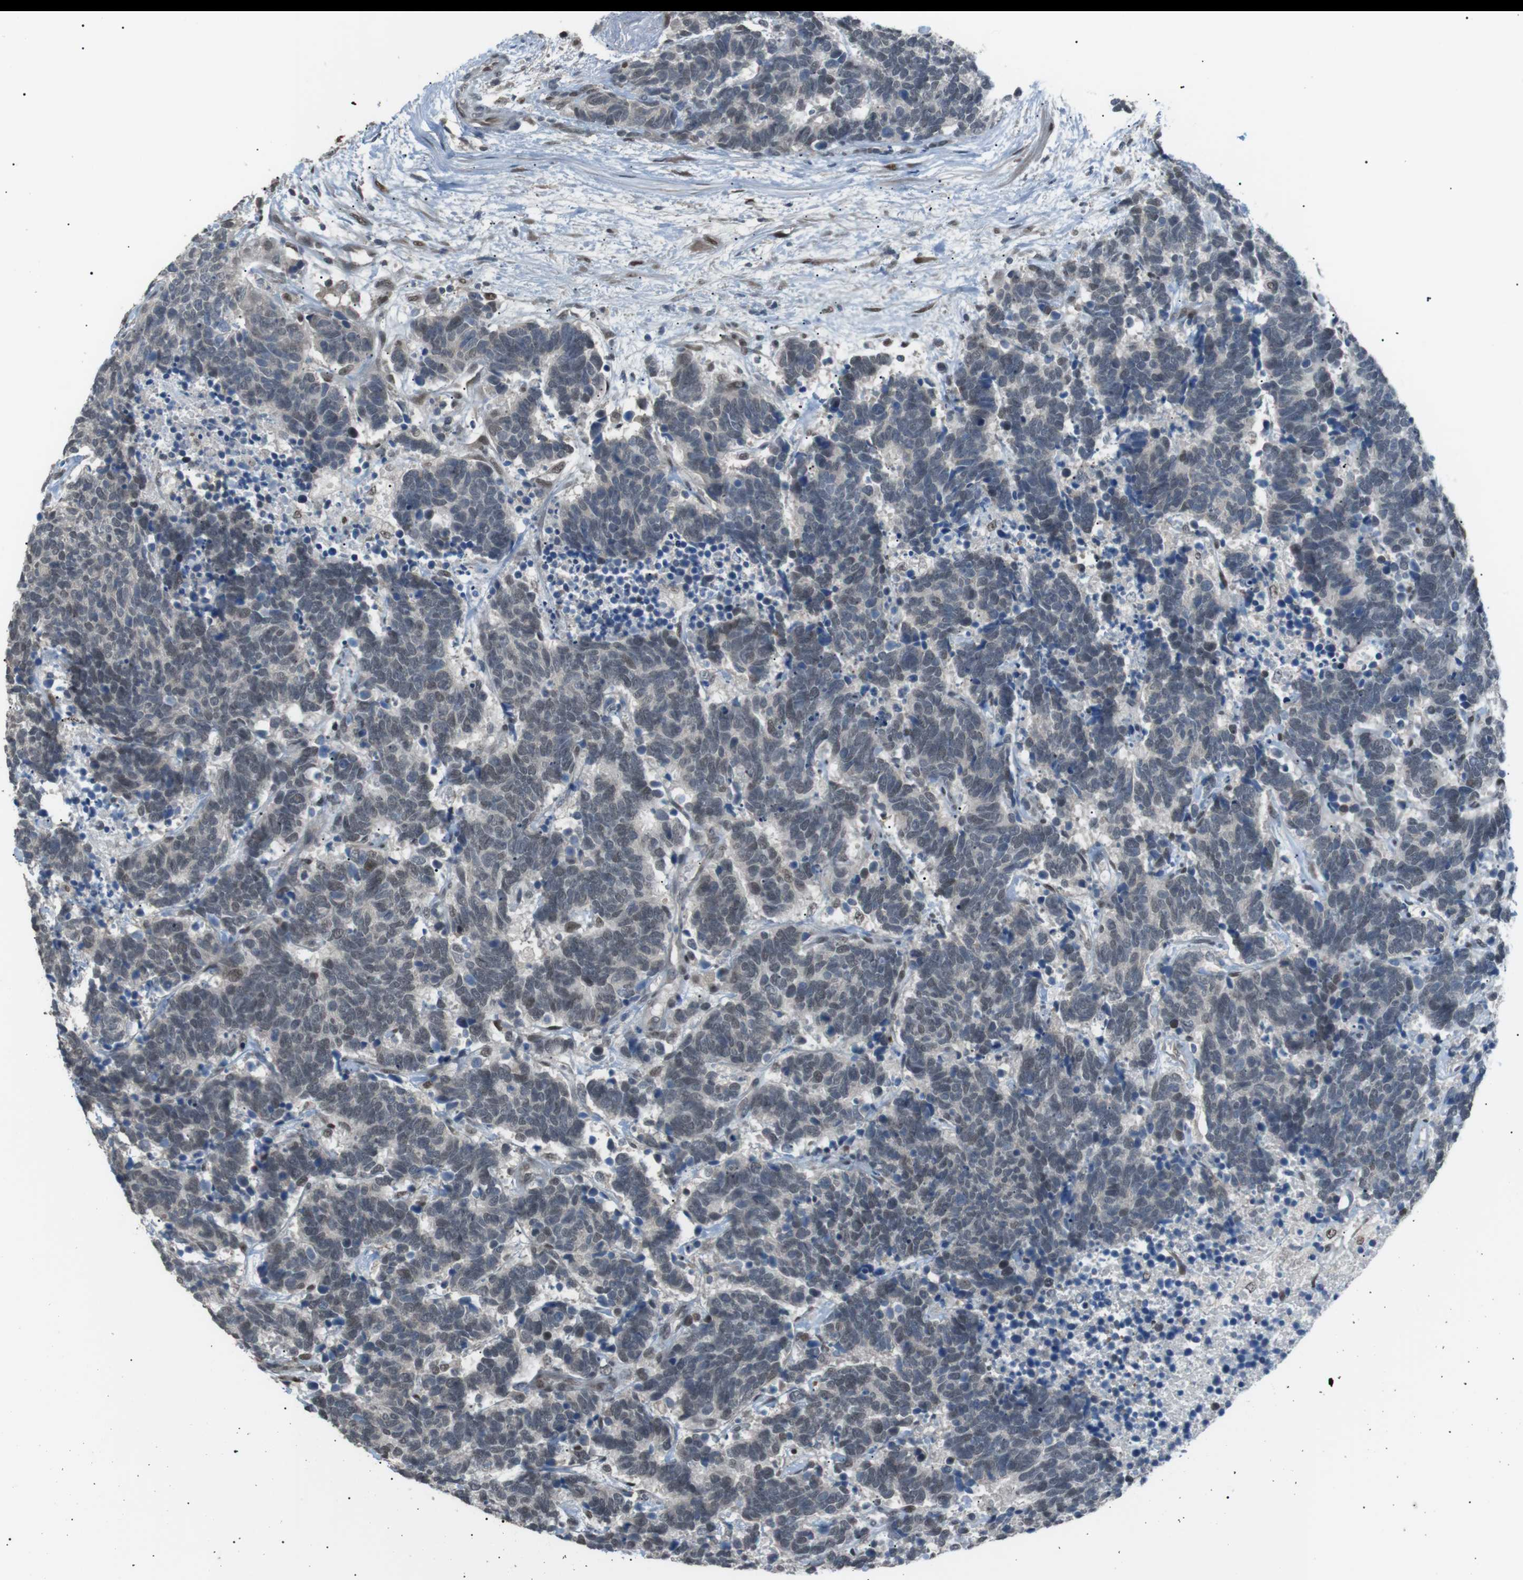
{"staining": {"intensity": "negative", "quantity": "none", "location": "none"}, "tissue": "carcinoid", "cell_type": "Tumor cells", "image_type": "cancer", "snomed": [{"axis": "morphology", "description": "Carcinoma, NOS"}, {"axis": "morphology", "description": "Carcinoid, malignant, NOS"}, {"axis": "topography", "description": "Urinary bladder"}], "caption": "The photomicrograph reveals no staining of tumor cells in carcinoid.", "gene": "SRPK2", "patient": {"sex": "male", "age": 57}}